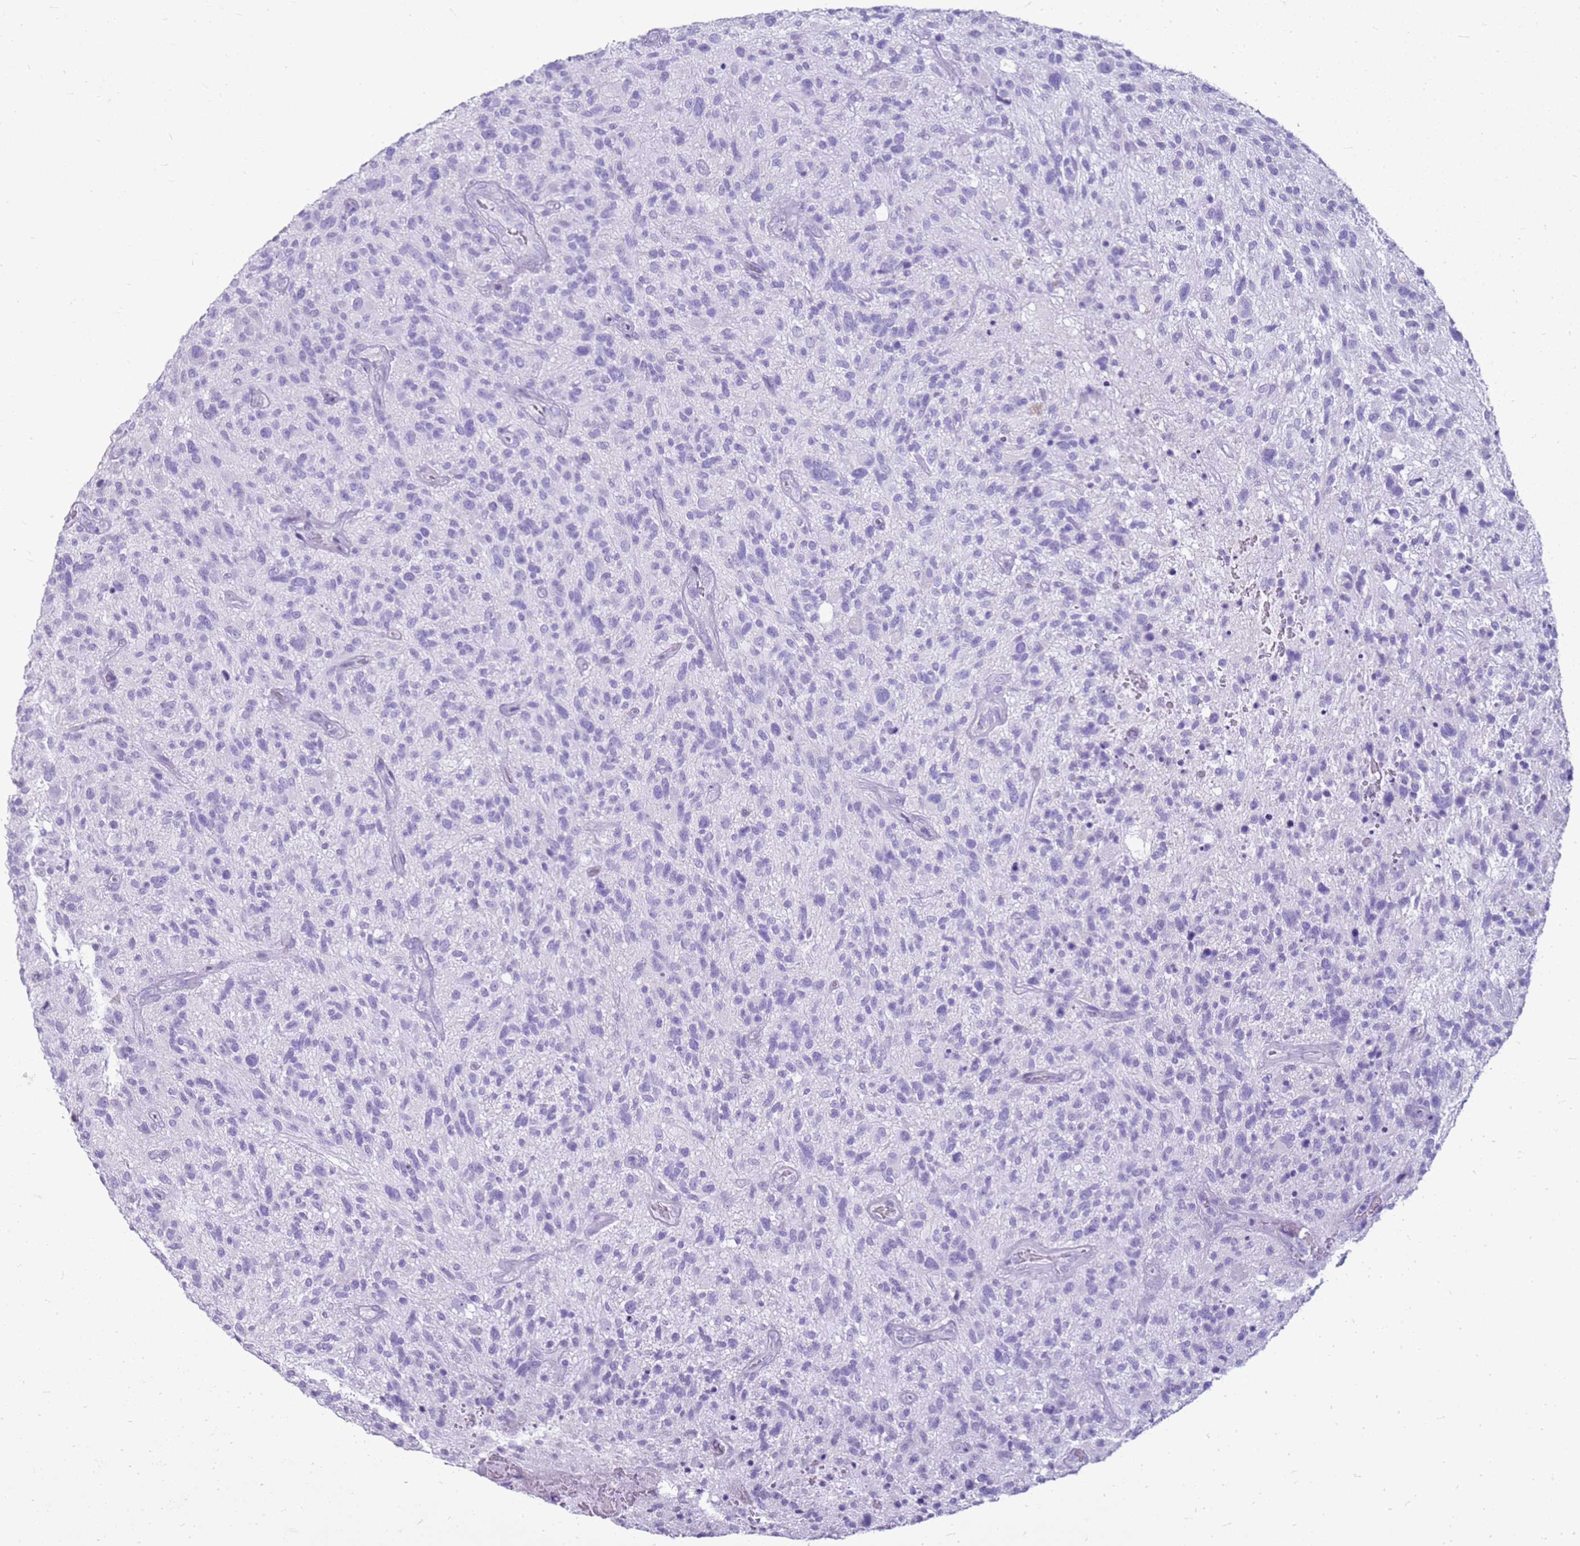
{"staining": {"intensity": "negative", "quantity": "none", "location": "none"}, "tissue": "glioma", "cell_type": "Tumor cells", "image_type": "cancer", "snomed": [{"axis": "morphology", "description": "Glioma, malignant, High grade"}, {"axis": "topography", "description": "Brain"}], "caption": "Malignant high-grade glioma was stained to show a protein in brown. There is no significant positivity in tumor cells.", "gene": "CA8", "patient": {"sex": "male", "age": 47}}